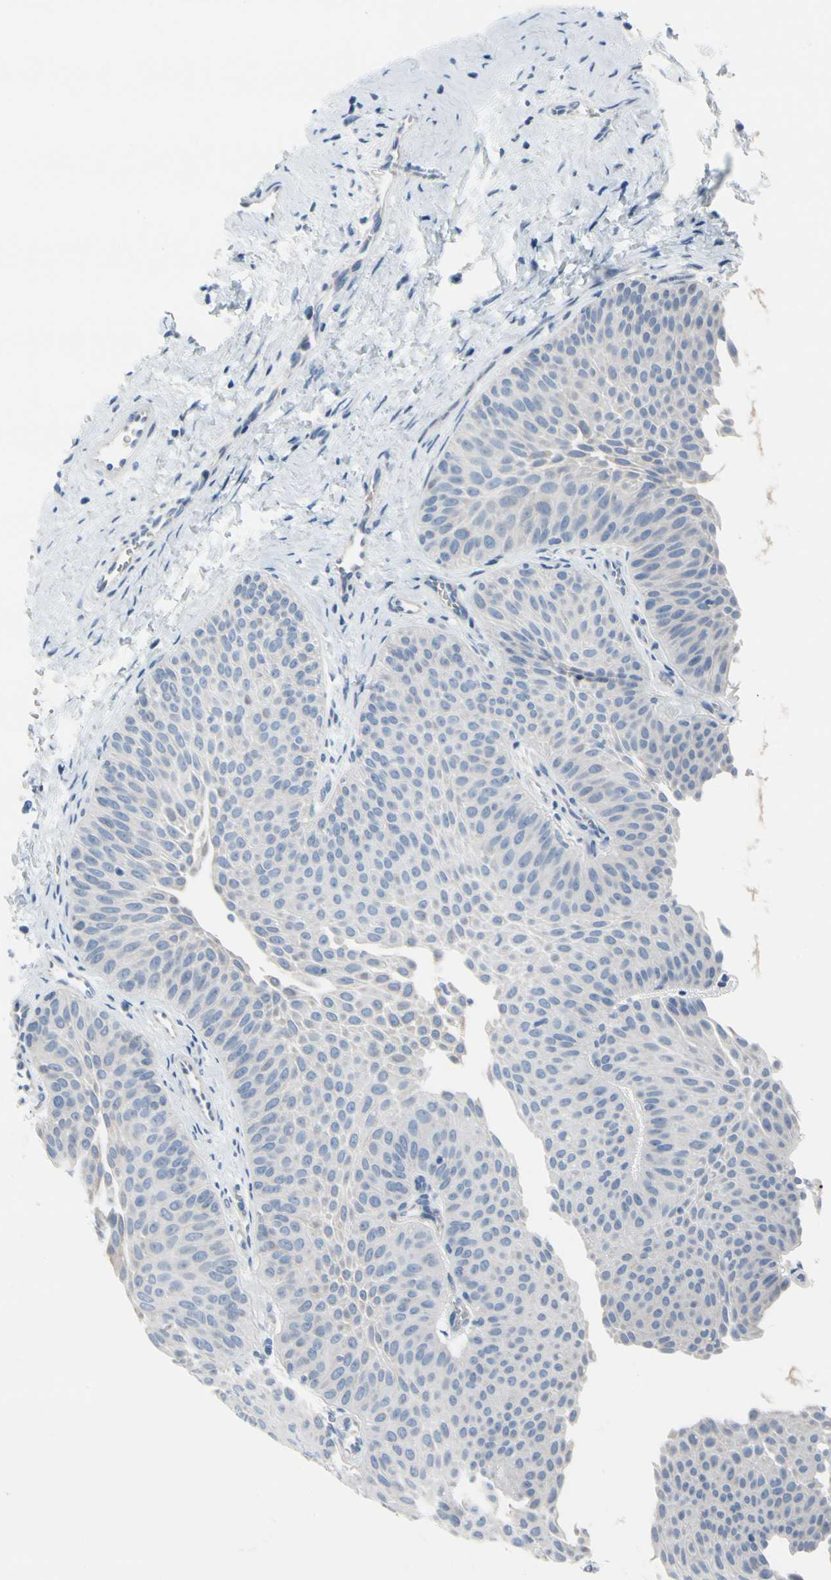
{"staining": {"intensity": "negative", "quantity": "none", "location": "none"}, "tissue": "urothelial cancer", "cell_type": "Tumor cells", "image_type": "cancer", "snomed": [{"axis": "morphology", "description": "Urothelial carcinoma, Low grade"}, {"axis": "topography", "description": "Urinary bladder"}], "caption": "Micrograph shows no significant protein positivity in tumor cells of low-grade urothelial carcinoma. Nuclei are stained in blue.", "gene": "MUC5B", "patient": {"sex": "female", "age": 60}}